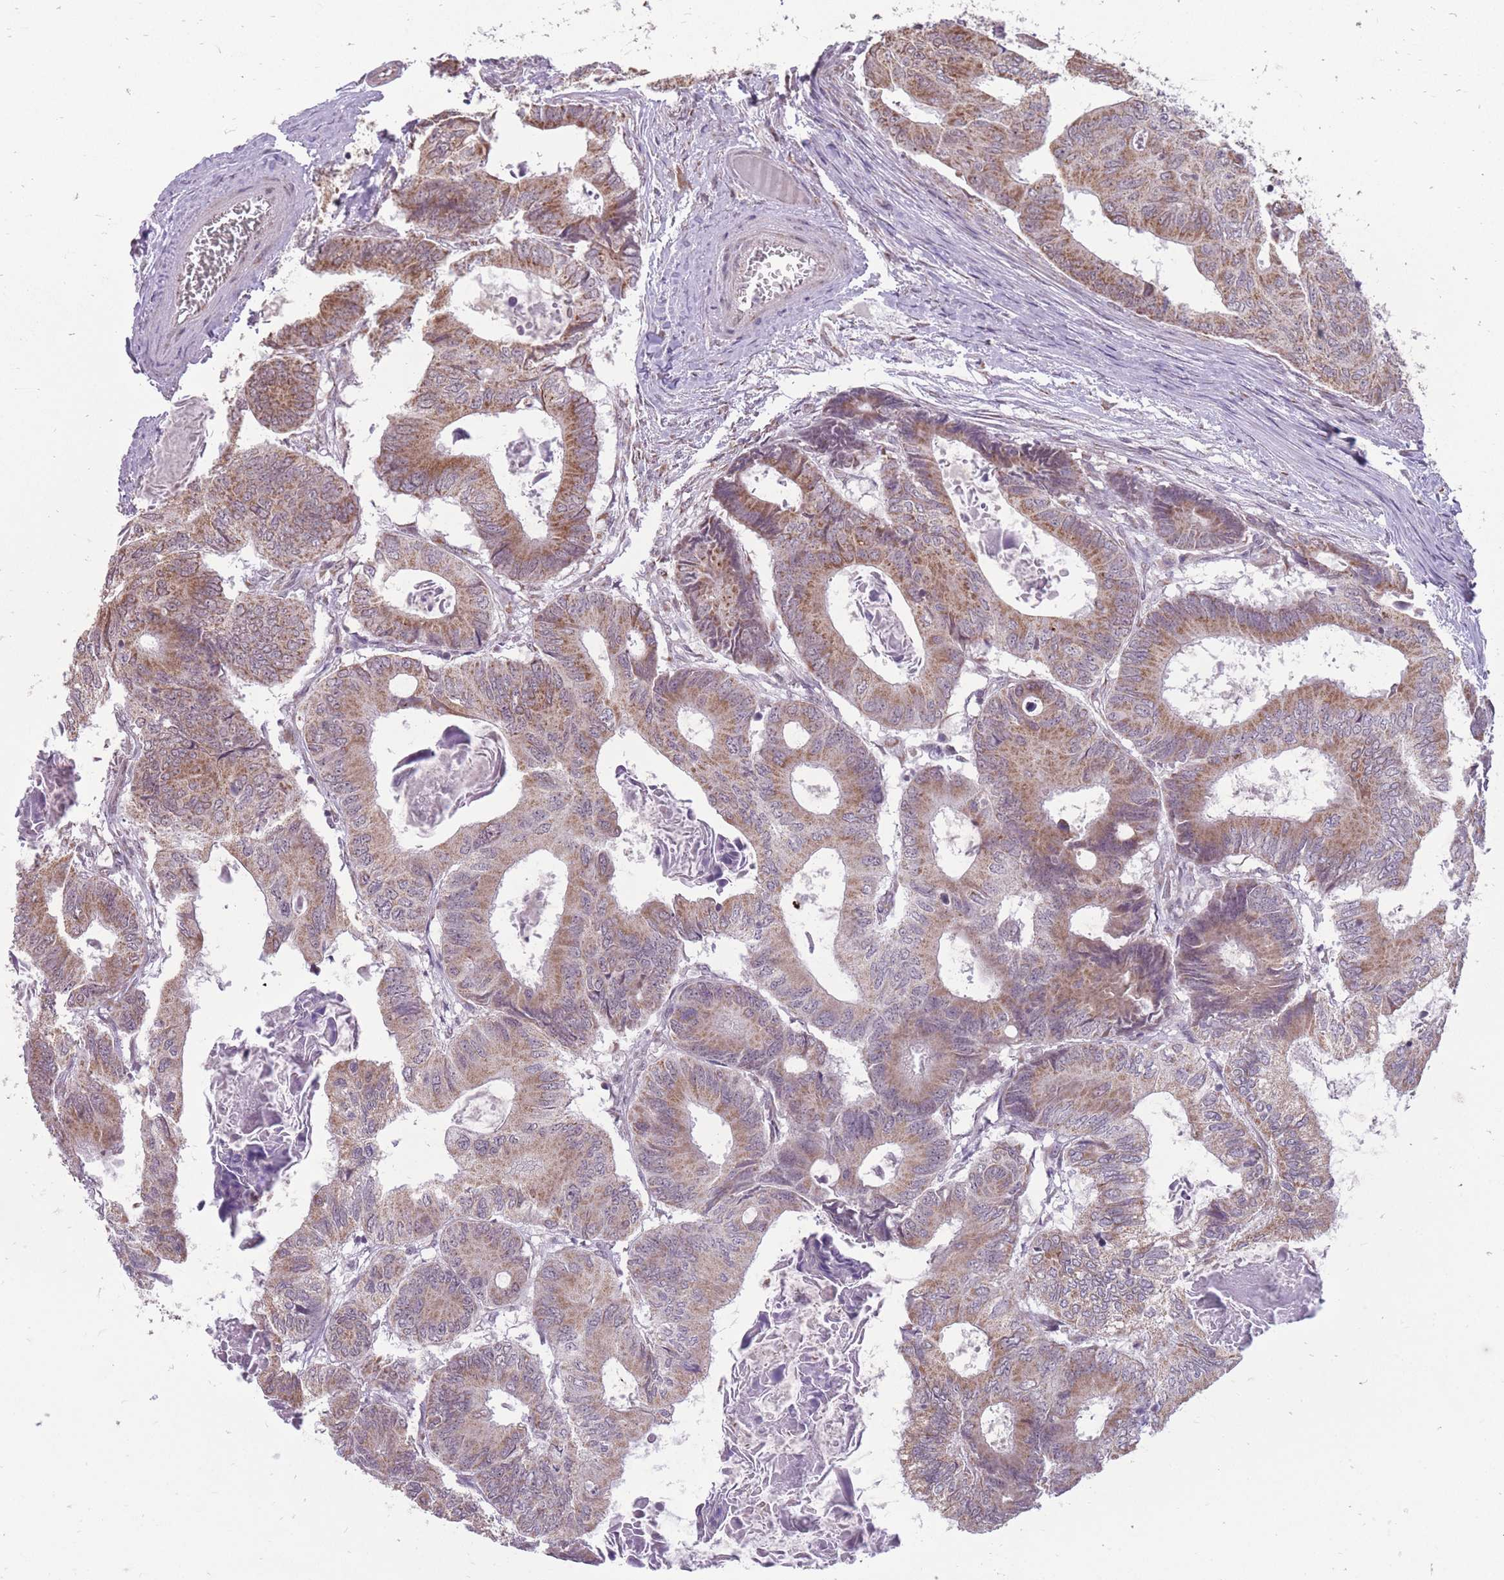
{"staining": {"intensity": "moderate", "quantity": ">75%", "location": "cytoplasmic/membranous"}, "tissue": "colorectal cancer", "cell_type": "Tumor cells", "image_type": "cancer", "snomed": [{"axis": "morphology", "description": "Adenocarcinoma, NOS"}, {"axis": "topography", "description": "Colon"}], "caption": "DAB (3,3'-diaminobenzidine) immunohistochemical staining of human colorectal cancer (adenocarcinoma) displays moderate cytoplasmic/membranous protein staining in approximately >75% of tumor cells.", "gene": "NELL1", "patient": {"sex": "male", "age": 85}}